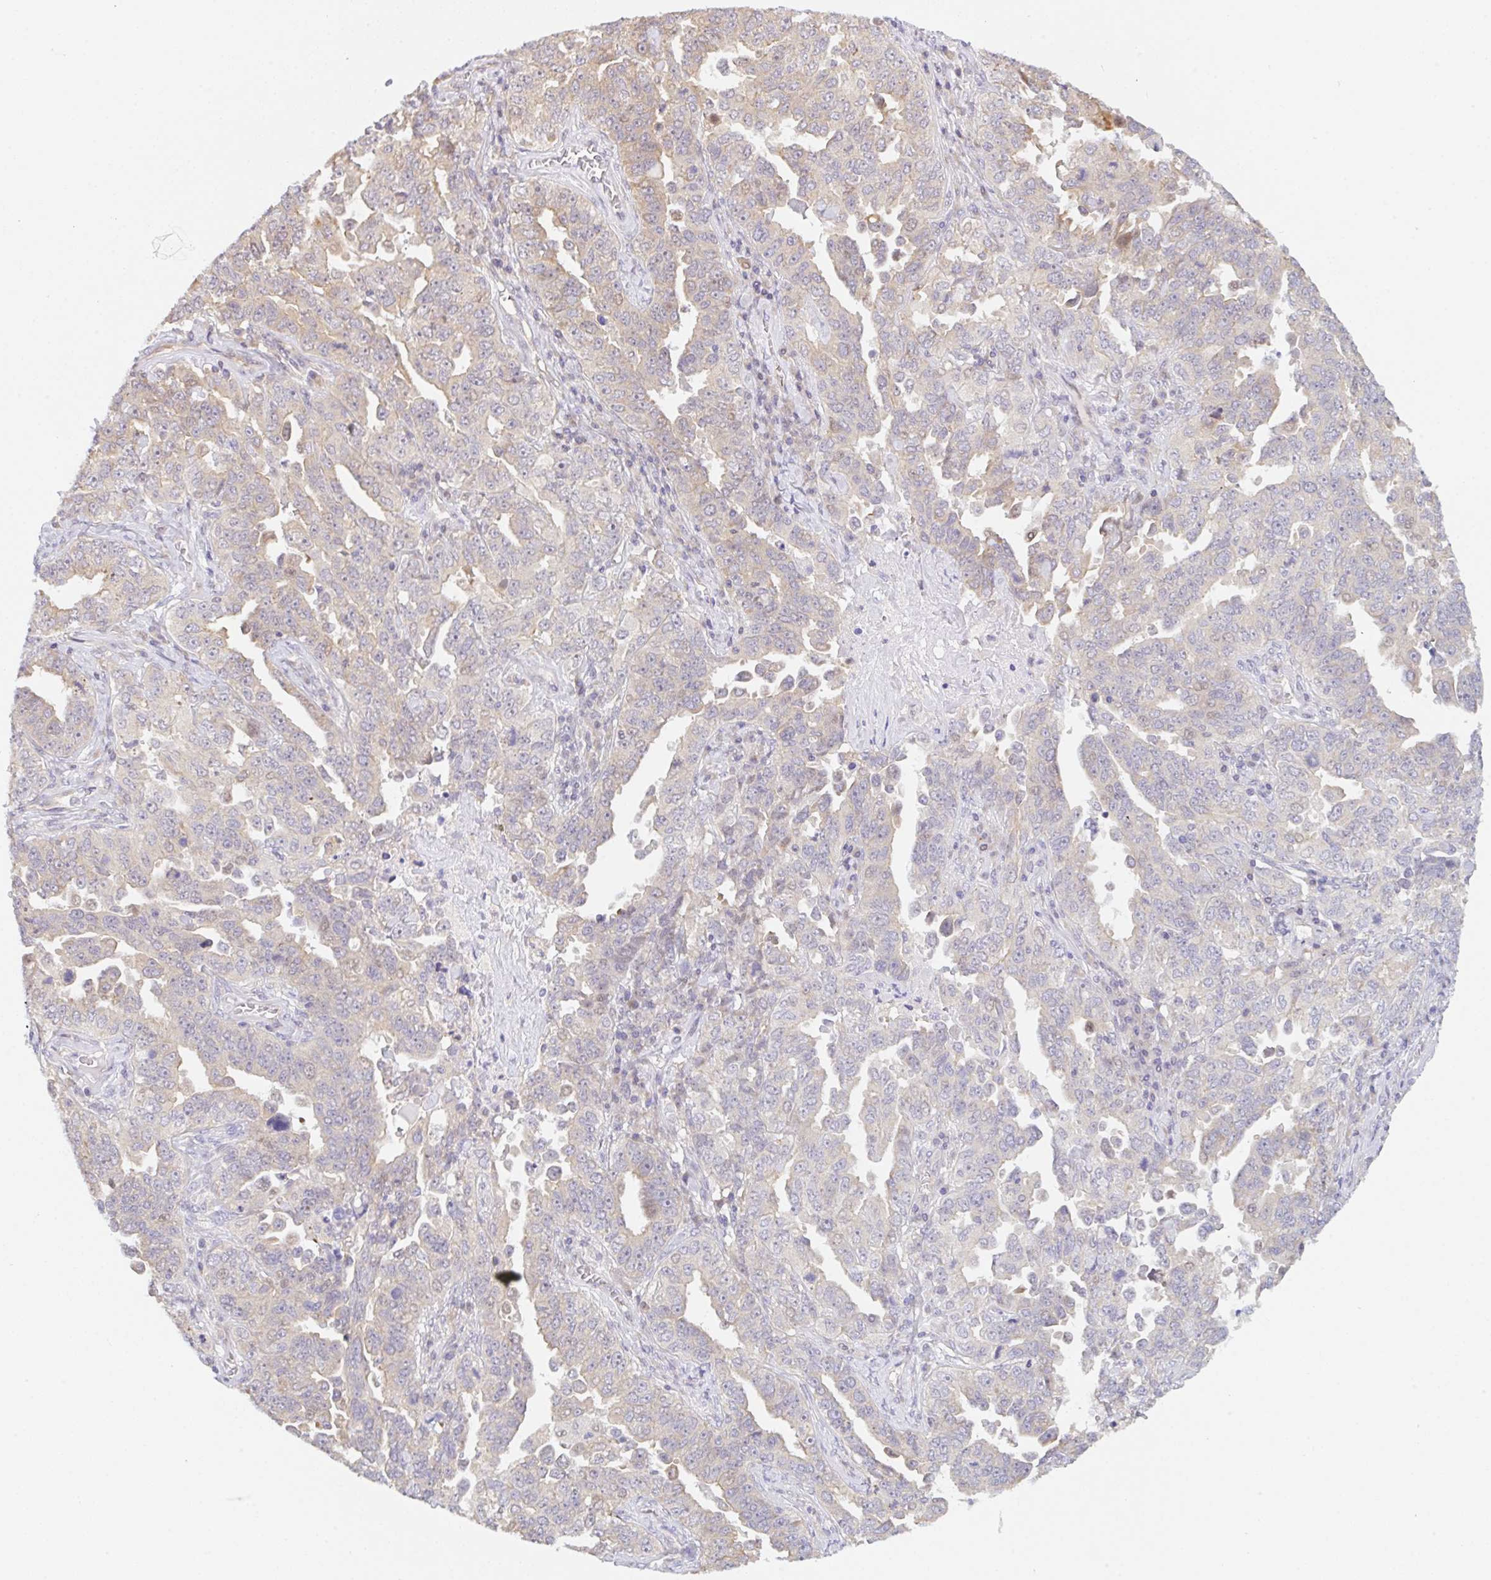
{"staining": {"intensity": "weak", "quantity": "<25%", "location": "cytoplasmic/membranous"}, "tissue": "ovarian cancer", "cell_type": "Tumor cells", "image_type": "cancer", "snomed": [{"axis": "morphology", "description": "Carcinoma, endometroid"}, {"axis": "topography", "description": "Ovary"}], "caption": "Tumor cells show no significant positivity in ovarian endometroid carcinoma. Nuclei are stained in blue.", "gene": "TBPL2", "patient": {"sex": "female", "age": 62}}